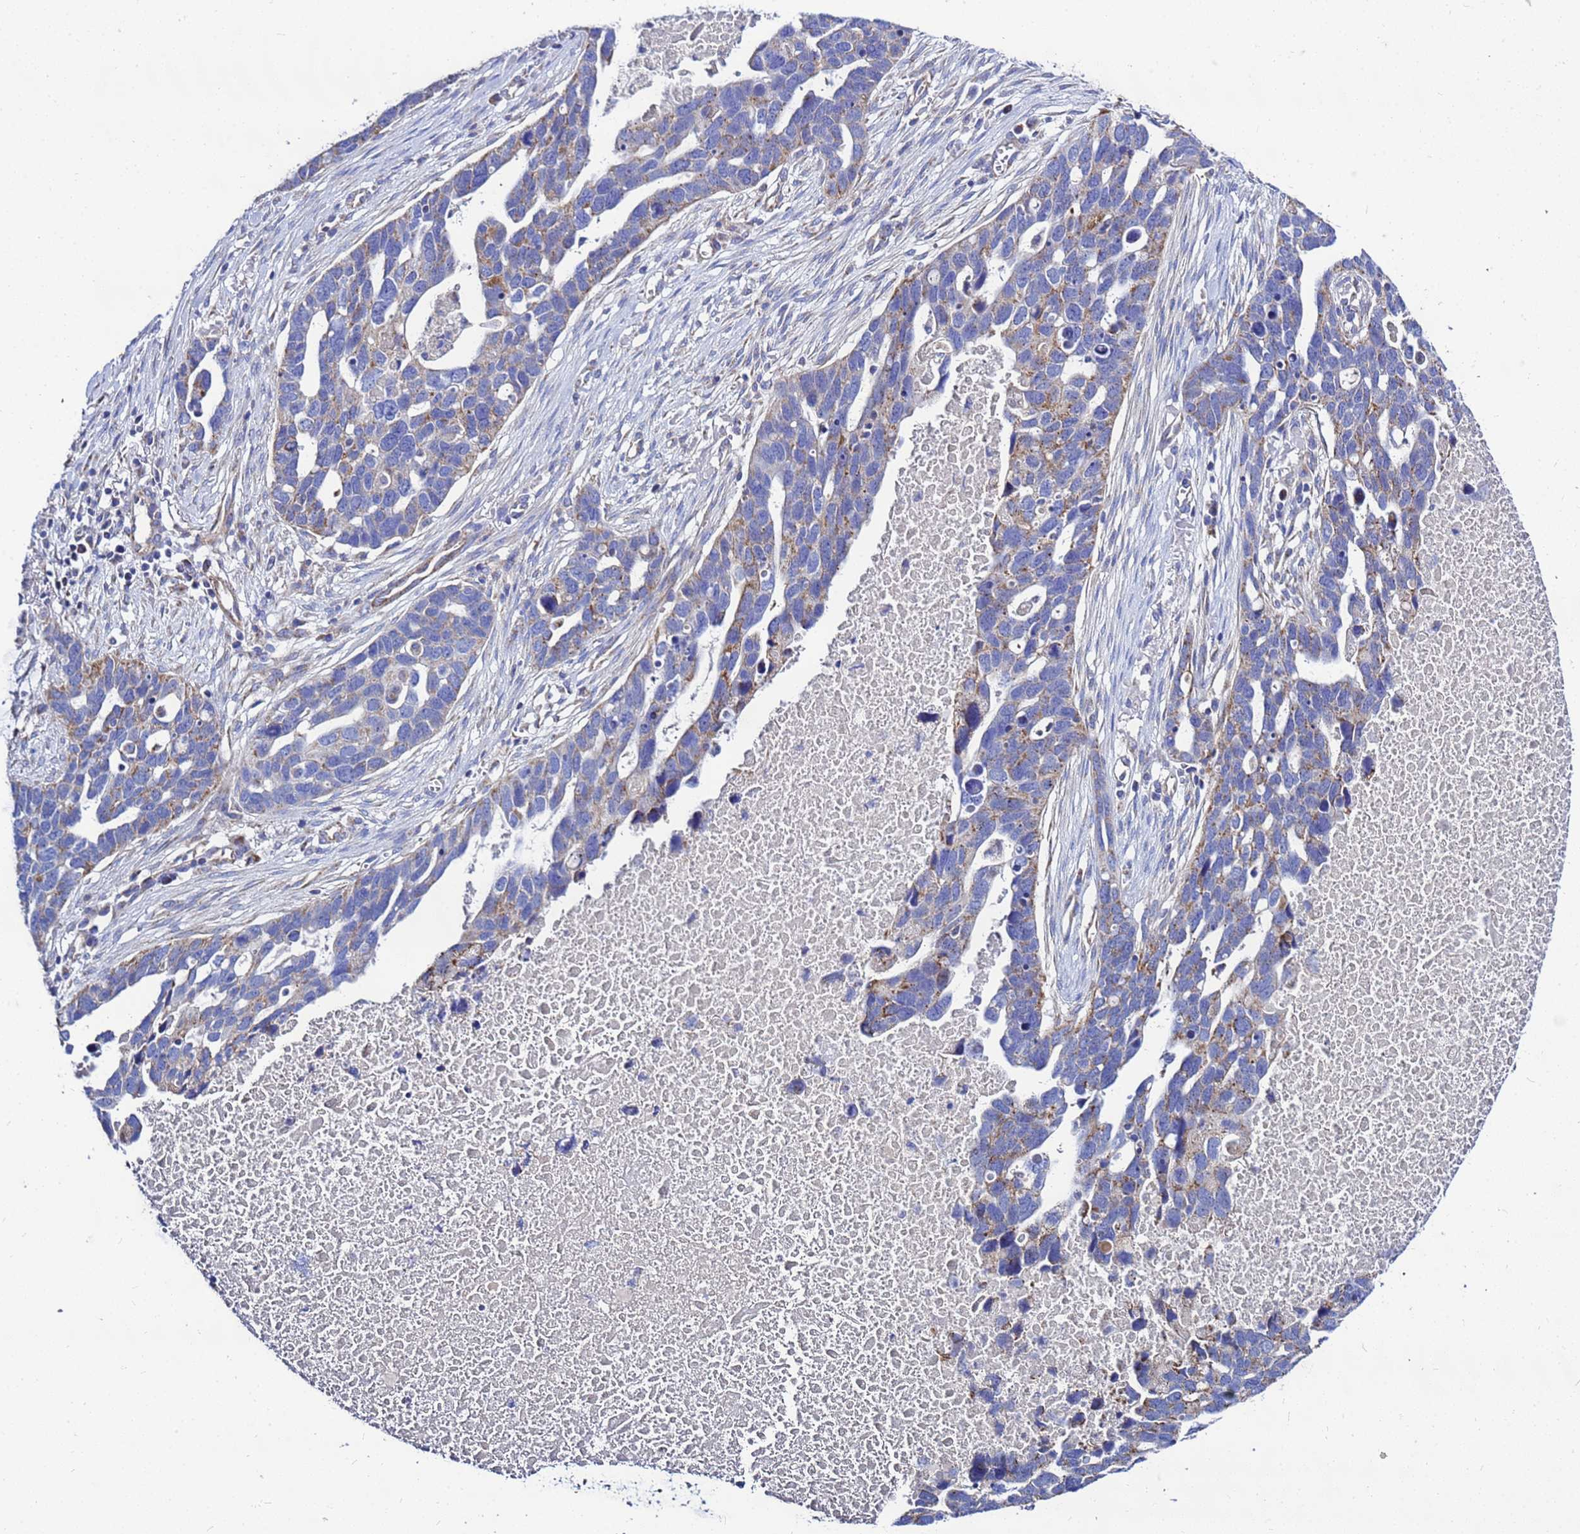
{"staining": {"intensity": "moderate", "quantity": "<25%", "location": "cytoplasmic/membranous"}, "tissue": "ovarian cancer", "cell_type": "Tumor cells", "image_type": "cancer", "snomed": [{"axis": "morphology", "description": "Cystadenocarcinoma, serous, NOS"}, {"axis": "topography", "description": "Ovary"}], "caption": "Protein staining by immunohistochemistry reveals moderate cytoplasmic/membranous staining in approximately <25% of tumor cells in ovarian cancer (serous cystadenocarcinoma).", "gene": "FAHD2A", "patient": {"sex": "female", "age": 54}}